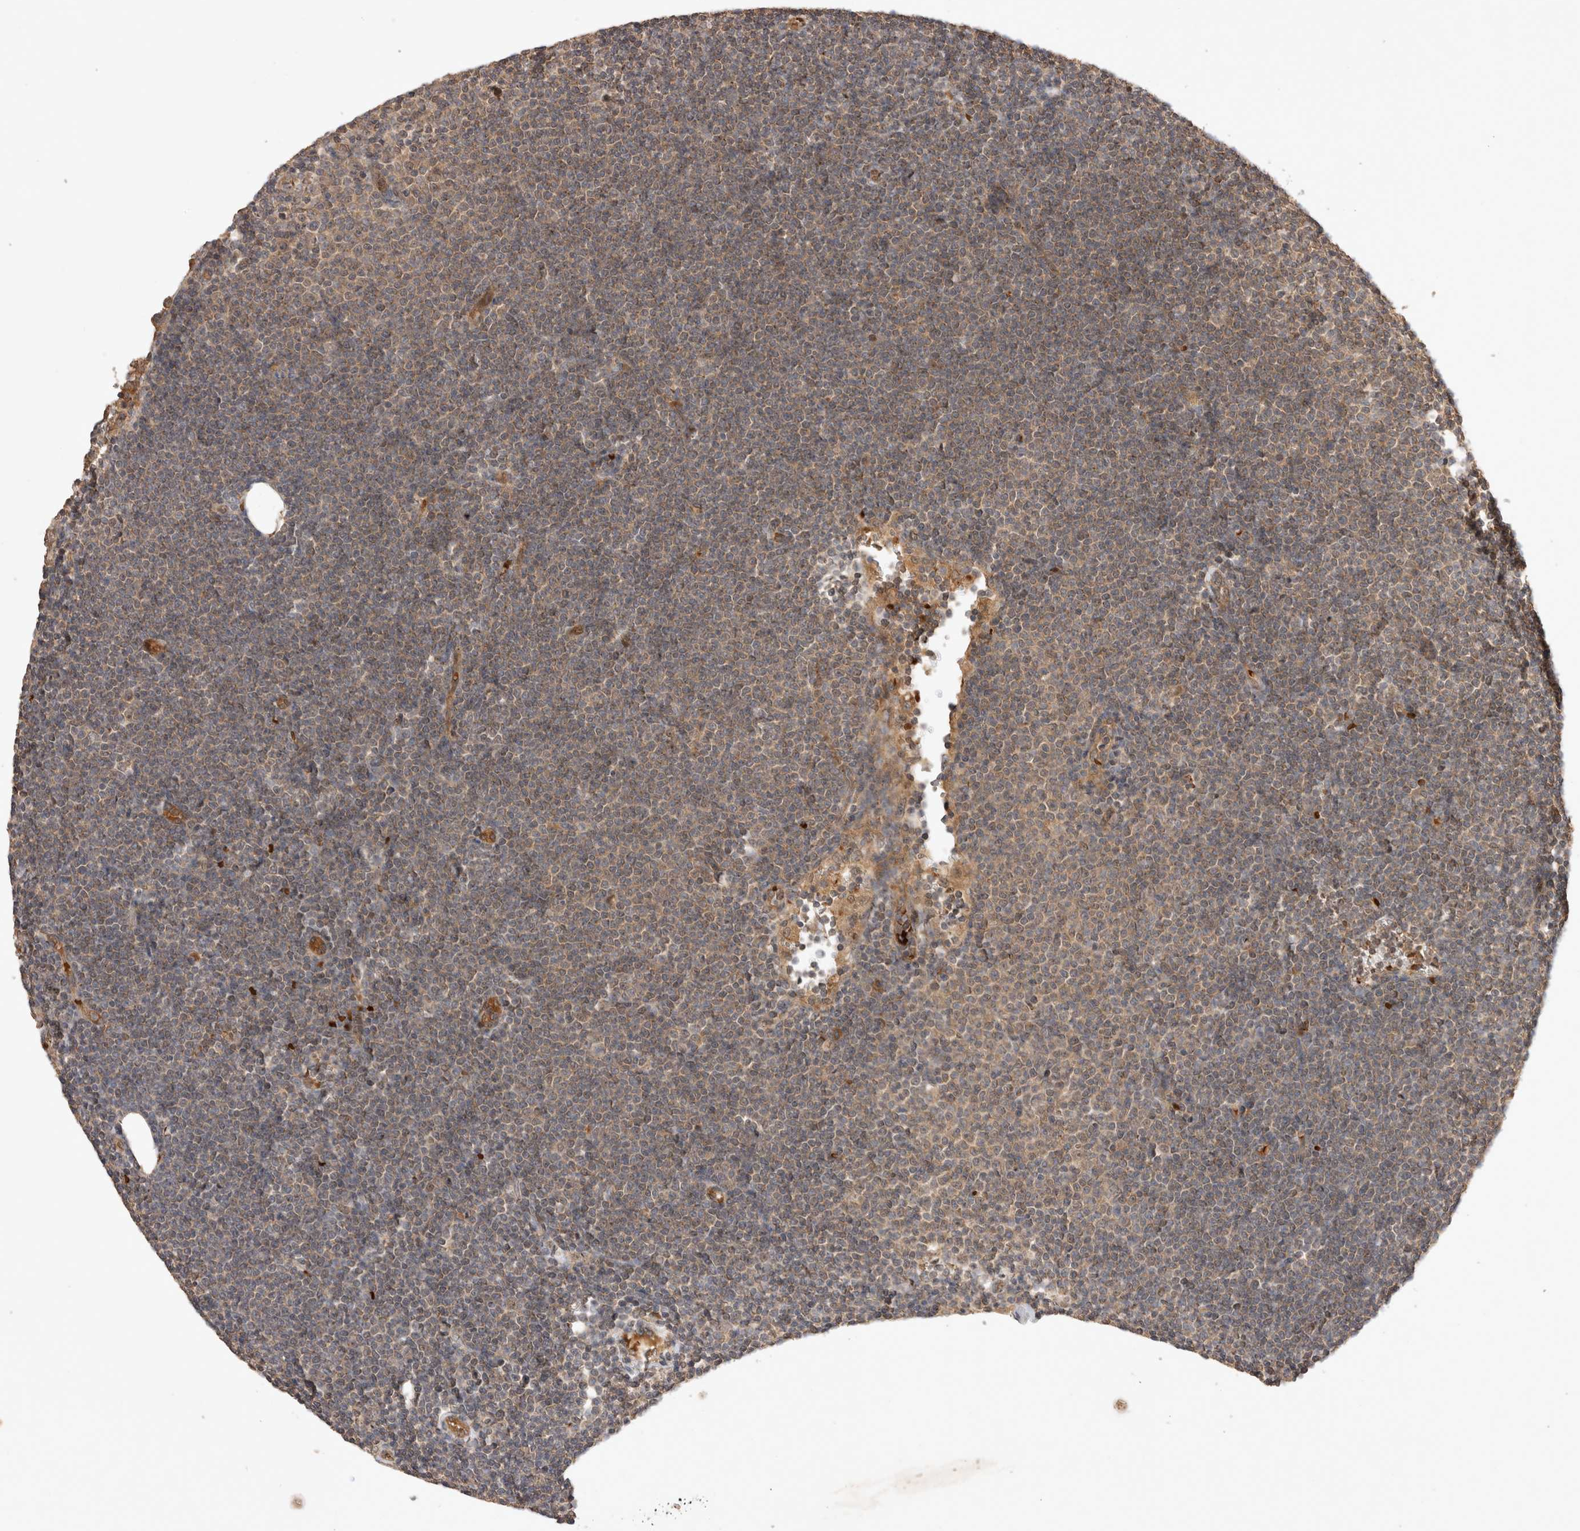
{"staining": {"intensity": "weak", "quantity": ">75%", "location": "cytoplasmic/membranous"}, "tissue": "lymphoma", "cell_type": "Tumor cells", "image_type": "cancer", "snomed": [{"axis": "morphology", "description": "Malignant lymphoma, non-Hodgkin's type, Low grade"}, {"axis": "topography", "description": "Lymph node"}], "caption": "Protein expression analysis of lymphoma displays weak cytoplasmic/membranous staining in about >75% of tumor cells.", "gene": "FAM221A", "patient": {"sex": "female", "age": 53}}